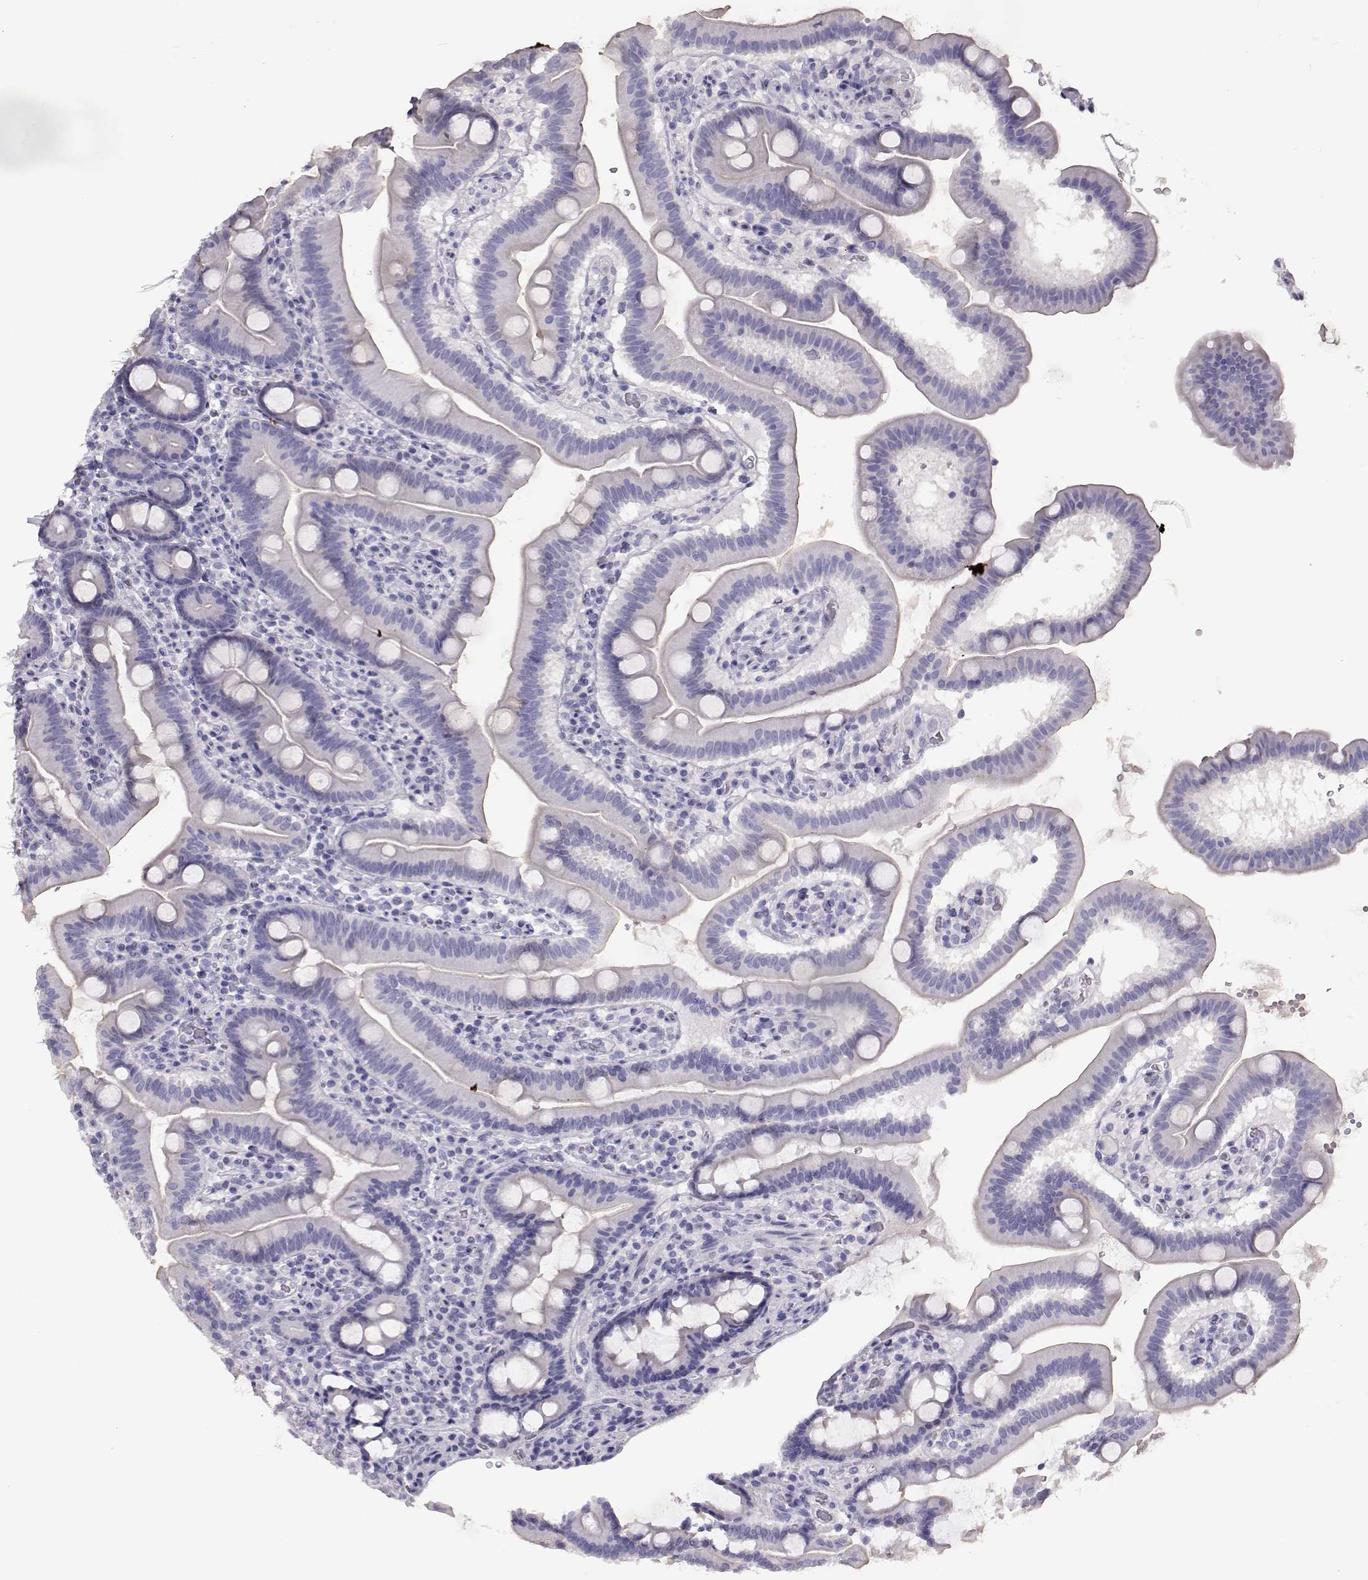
{"staining": {"intensity": "negative", "quantity": "none", "location": "none"}, "tissue": "duodenum", "cell_type": "Glandular cells", "image_type": "normal", "snomed": [{"axis": "morphology", "description": "Normal tissue, NOS"}, {"axis": "topography", "description": "Duodenum"}], "caption": "Immunohistochemistry (IHC) micrograph of unremarkable duodenum stained for a protein (brown), which shows no staining in glandular cells. (Brightfield microscopy of DAB IHC at high magnification).", "gene": "PMCH", "patient": {"sex": "male", "age": 59}}